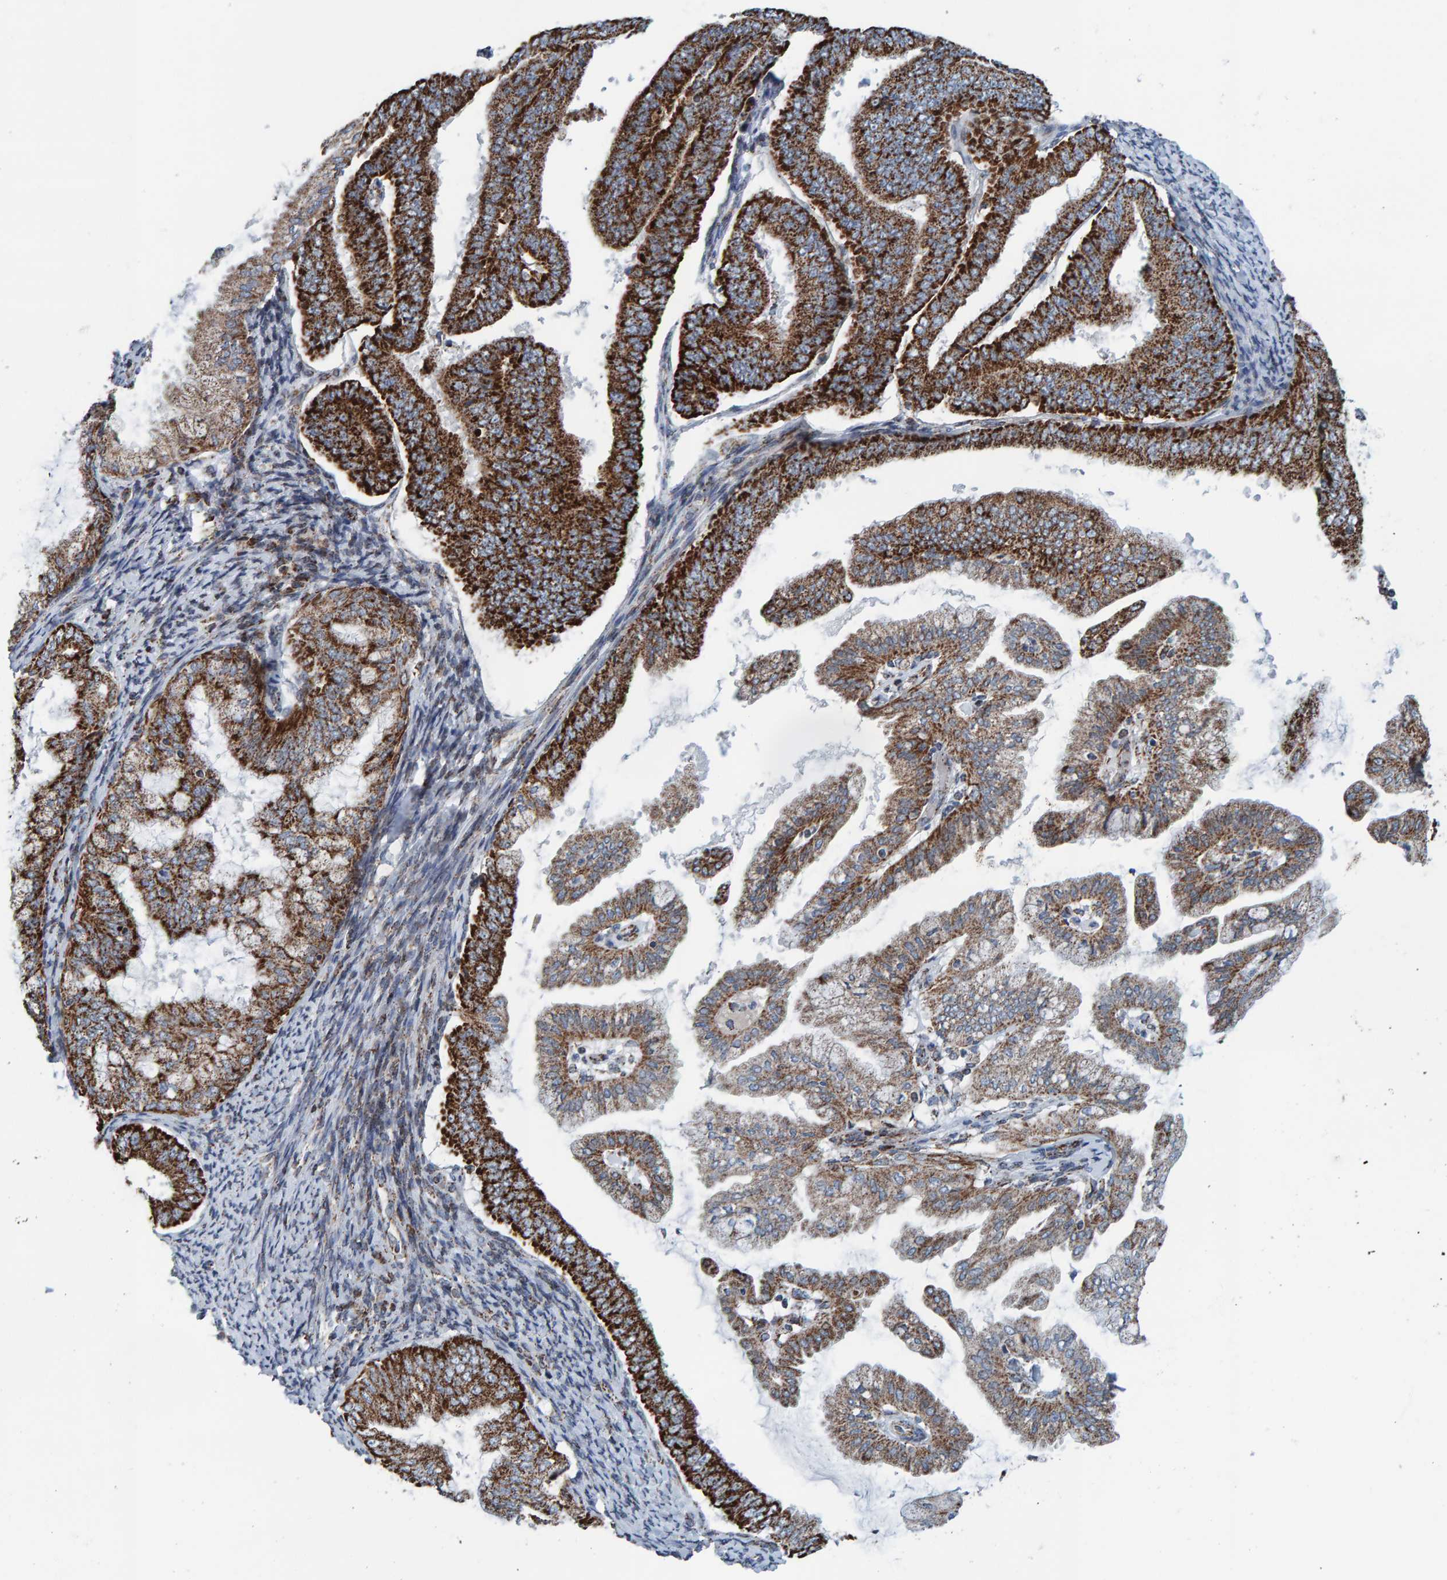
{"staining": {"intensity": "strong", "quantity": ">75%", "location": "cytoplasmic/membranous"}, "tissue": "endometrial cancer", "cell_type": "Tumor cells", "image_type": "cancer", "snomed": [{"axis": "morphology", "description": "Adenocarcinoma, NOS"}, {"axis": "topography", "description": "Endometrium"}], "caption": "High-power microscopy captured an immunohistochemistry (IHC) micrograph of endometrial cancer (adenocarcinoma), revealing strong cytoplasmic/membranous staining in about >75% of tumor cells.", "gene": "ZNF48", "patient": {"sex": "female", "age": 63}}